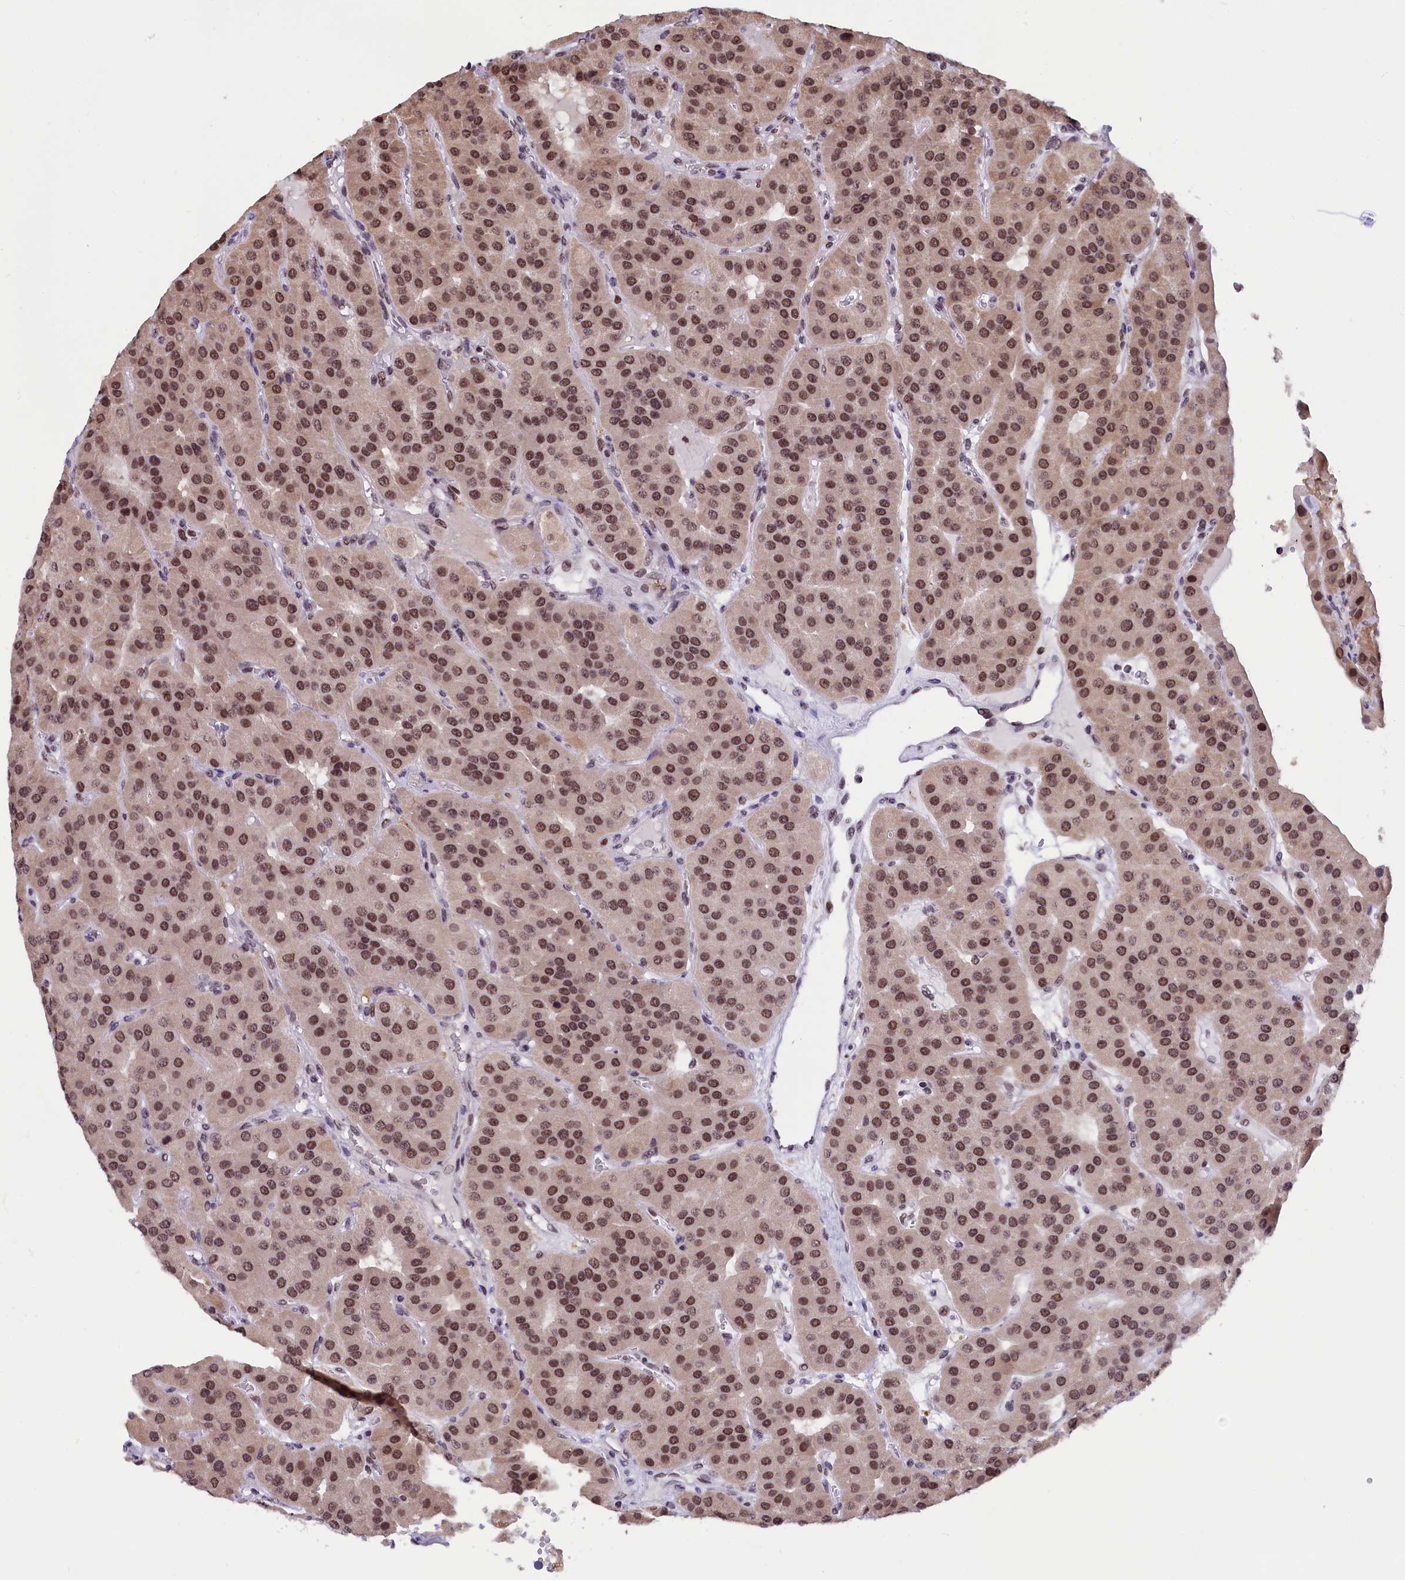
{"staining": {"intensity": "moderate", "quantity": ">75%", "location": "nuclear"}, "tissue": "parathyroid gland", "cell_type": "Glandular cells", "image_type": "normal", "snomed": [{"axis": "morphology", "description": "Normal tissue, NOS"}, {"axis": "morphology", "description": "Adenoma, NOS"}, {"axis": "topography", "description": "Parathyroid gland"}], "caption": "IHC staining of normal parathyroid gland, which shows medium levels of moderate nuclear staining in about >75% of glandular cells indicating moderate nuclear protein expression. The staining was performed using DAB (3,3'-diaminobenzidine) (brown) for protein detection and nuclei were counterstained in hematoxylin (blue).", "gene": "CDYL2", "patient": {"sex": "female", "age": 86}}